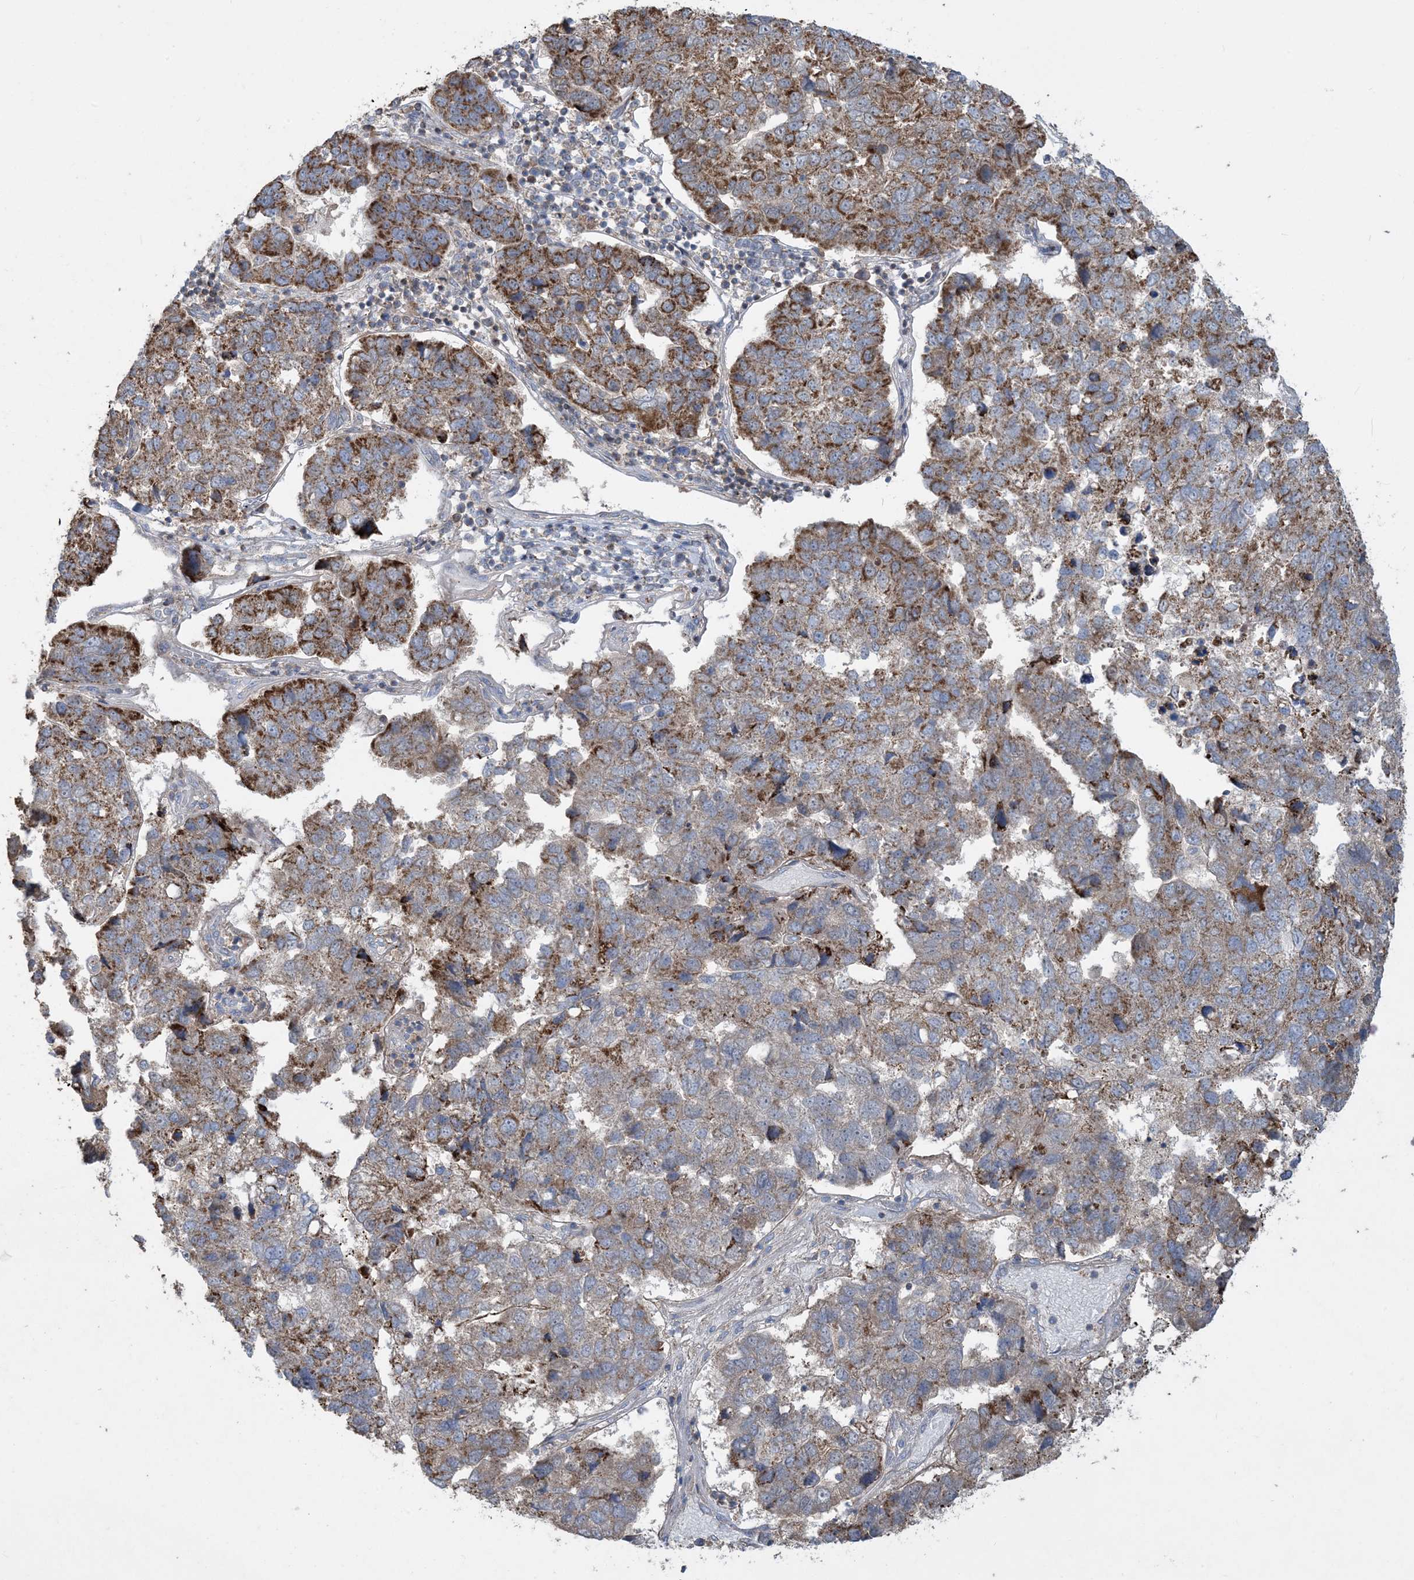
{"staining": {"intensity": "strong", "quantity": "25%-75%", "location": "cytoplasmic/membranous"}, "tissue": "pancreatic cancer", "cell_type": "Tumor cells", "image_type": "cancer", "snomed": [{"axis": "morphology", "description": "Adenocarcinoma, NOS"}, {"axis": "topography", "description": "Pancreas"}], "caption": "Immunohistochemistry (IHC) of human pancreatic cancer (adenocarcinoma) displays high levels of strong cytoplasmic/membranous staining in approximately 25%-75% of tumor cells.", "gene": "ECHDC1", "patient": {"sex": "female", "age": 61}}